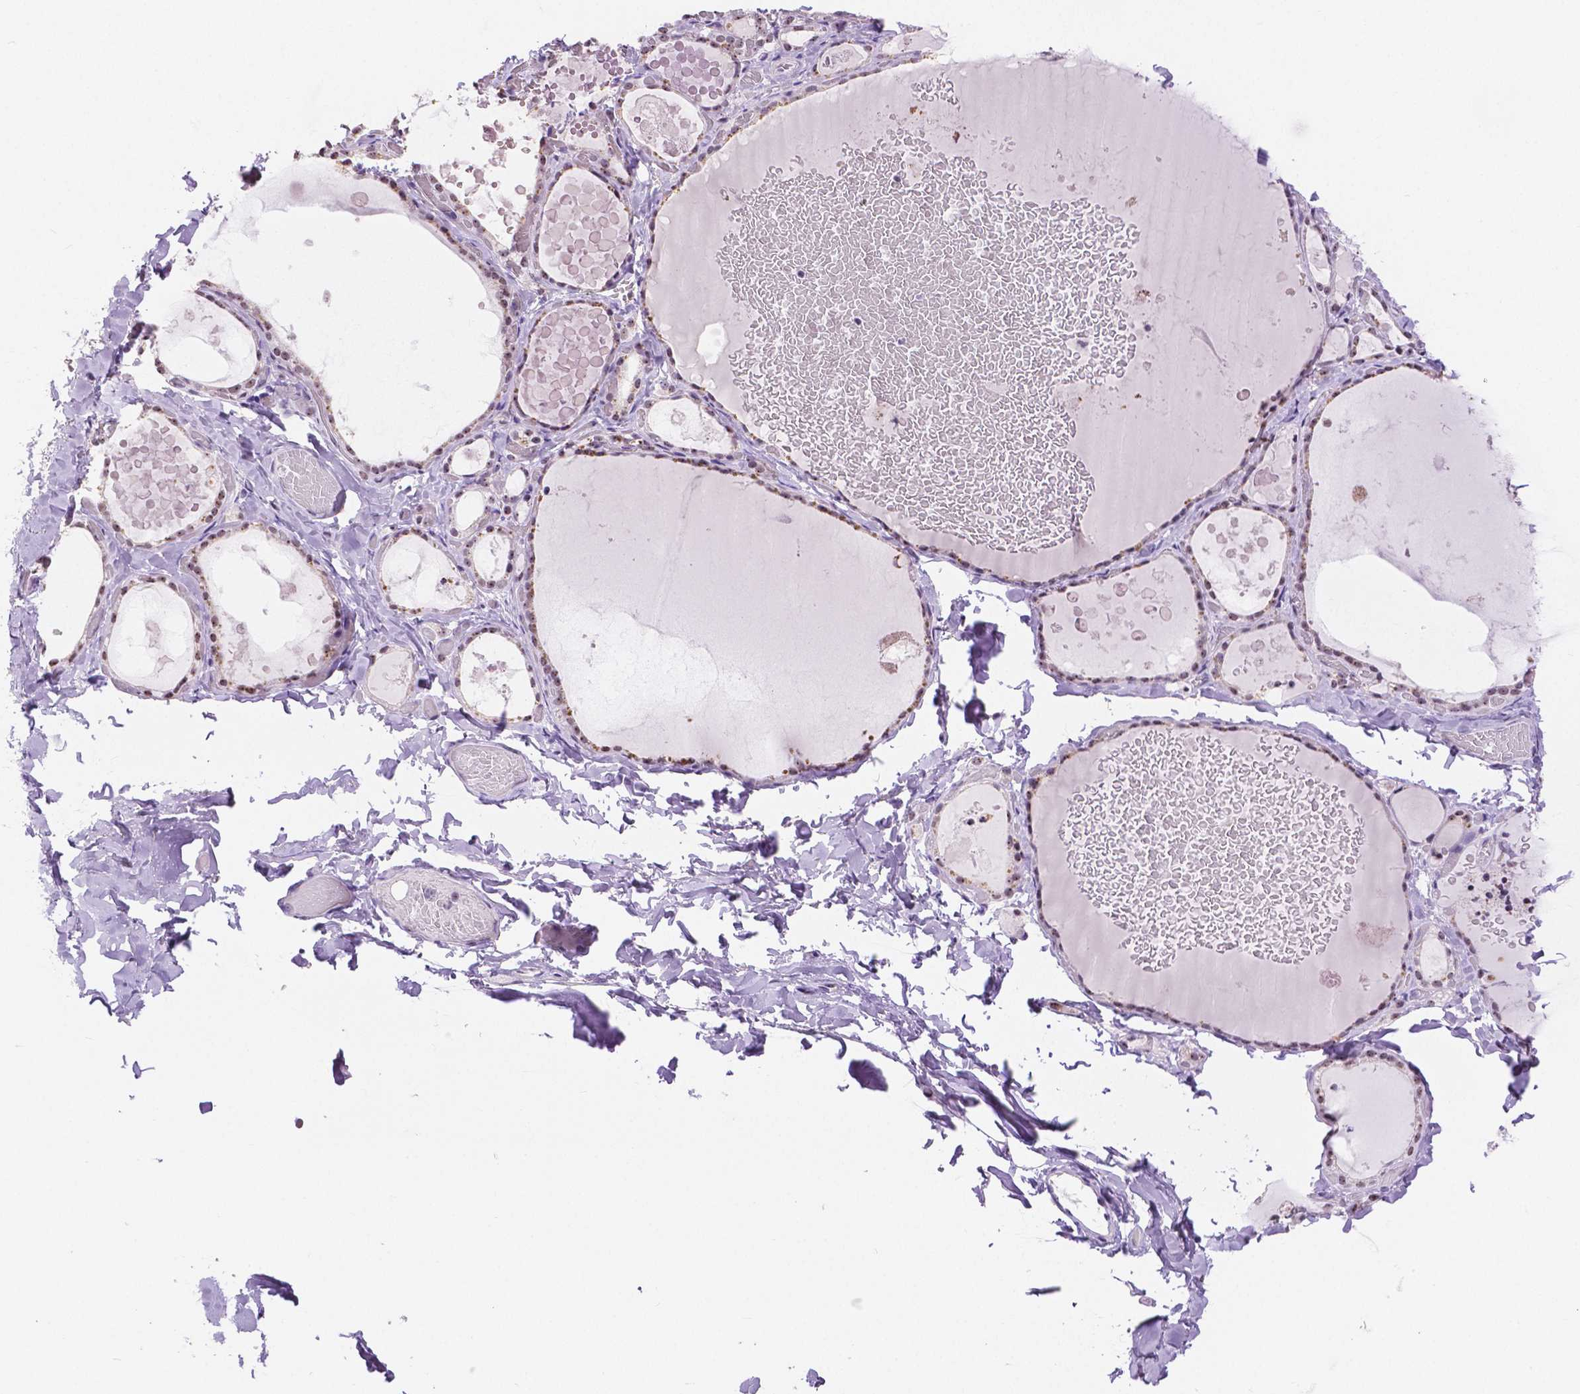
{"staining": {"intensity": "weak", "quantity": "25%-75%", "location": "cytoplasmic/membranous"}, "tissue": "thyroid gland", "cell_type": "Glandular cells", "image_type": "normal", "snomed": [{"axis": "morphology", "description": "Normal tissue, NOS"}, {"axis": "topography", "description": "Thyroid gland"}], "caption": "Thyroid gland stained with DAB immunohistochemistry (IHC) reveals low levels of weak cytoplasmic/membranous staining in about 25%-75% of glandular cells.", "gene": "NHP2", "patient": {"sex": "female", "age": 56}}